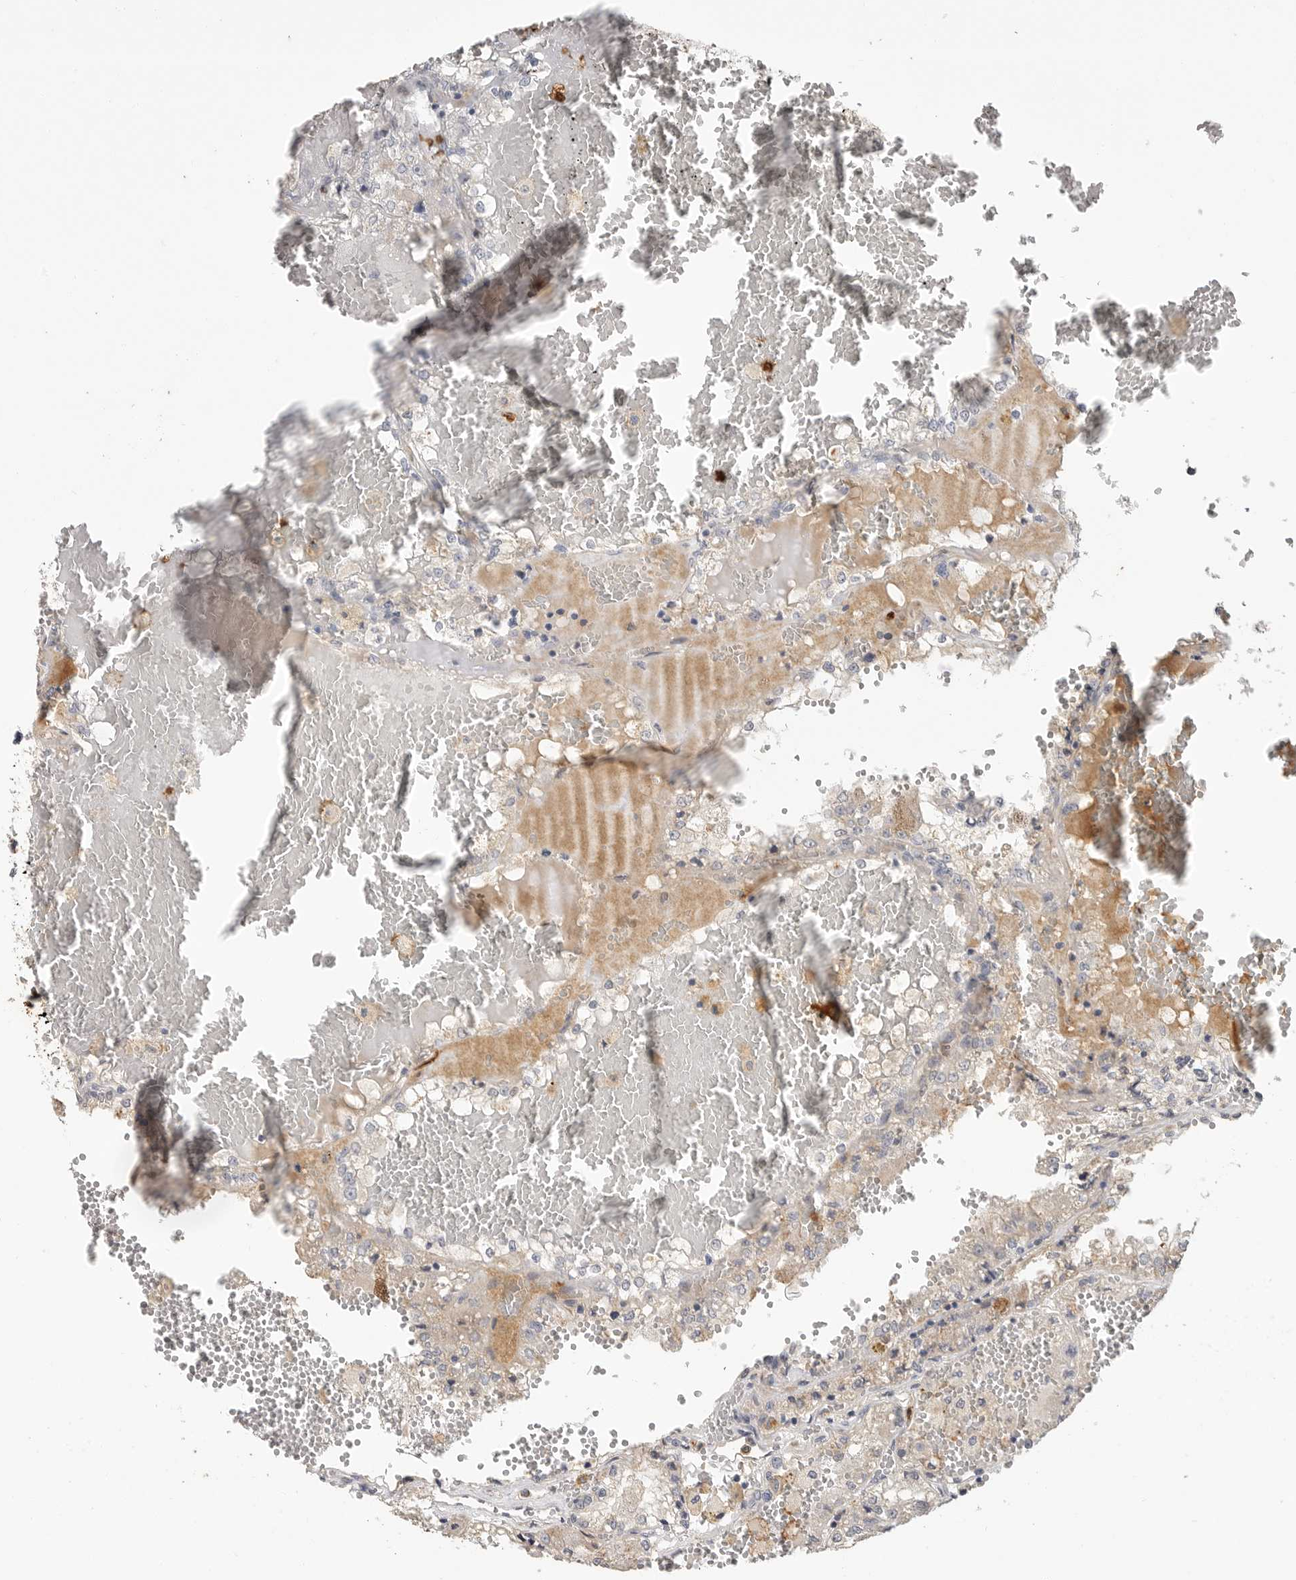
{"staining": {"intensity": "negative", "quantity": "none", "location": "none"}, "tissue": "renal cancer", "cell_type": "Tumor cells", "image_type": "cancer", "snomed": [{"axis": "morphology", "description": "Adenocarcinoma, NOS"}, {"axis": "topography", "description": "Kidney"}], "caption": "A photomicrograph of human renal cancer (adenocarcinoma) is negative for staining in tumor cells. Nuclei are stained in blue.", "gene": "LTBR", "patient": {"sex": "female", "age": 56}}